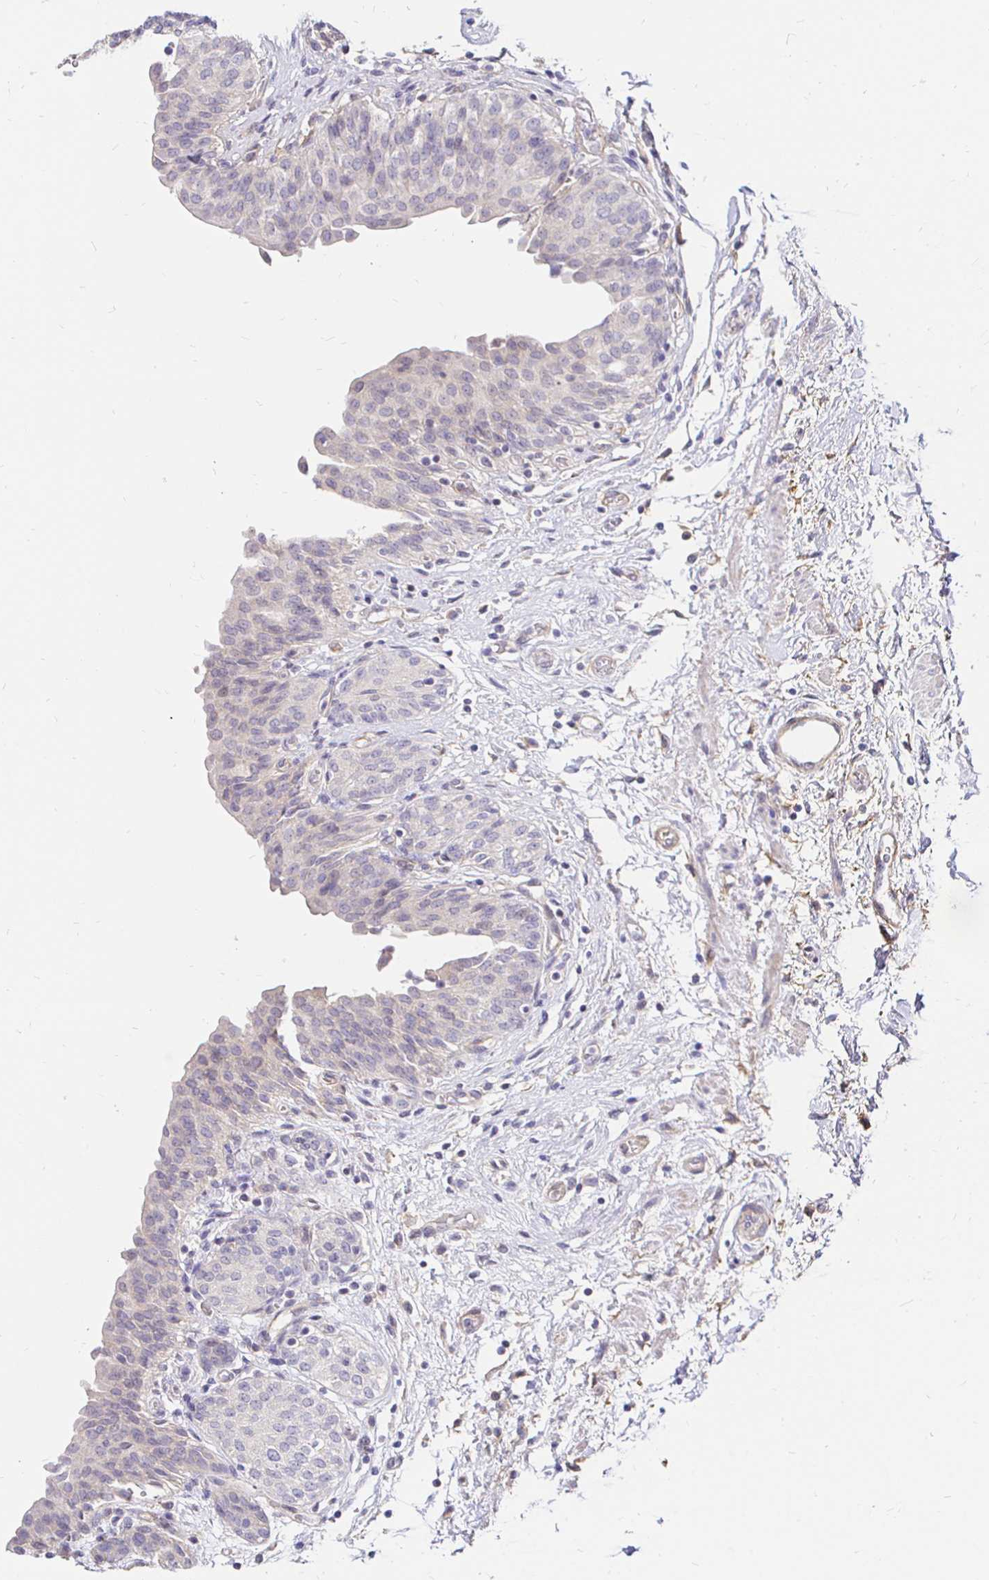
{"staining": {"intensity": "negative", "quantity": "none", "location": "none"}, "tissue": "urinary bladder", "cell_type": "Urothelial cells", "image_type": "normal", "snomed": [{"axis": "morphology", "description": "Normal tissue, NOS"}, {"axis": "topography", "description": "Urinary bladder"}], "caption": "Immunohistochemistry (IHC) image of benign urinary bladder: human urinary bladder stained with DAB displays no significant protein expression in urothelial cells.", "gene": "PALM2AKAP2", "patient": {"sex": "male", "age": 68}}